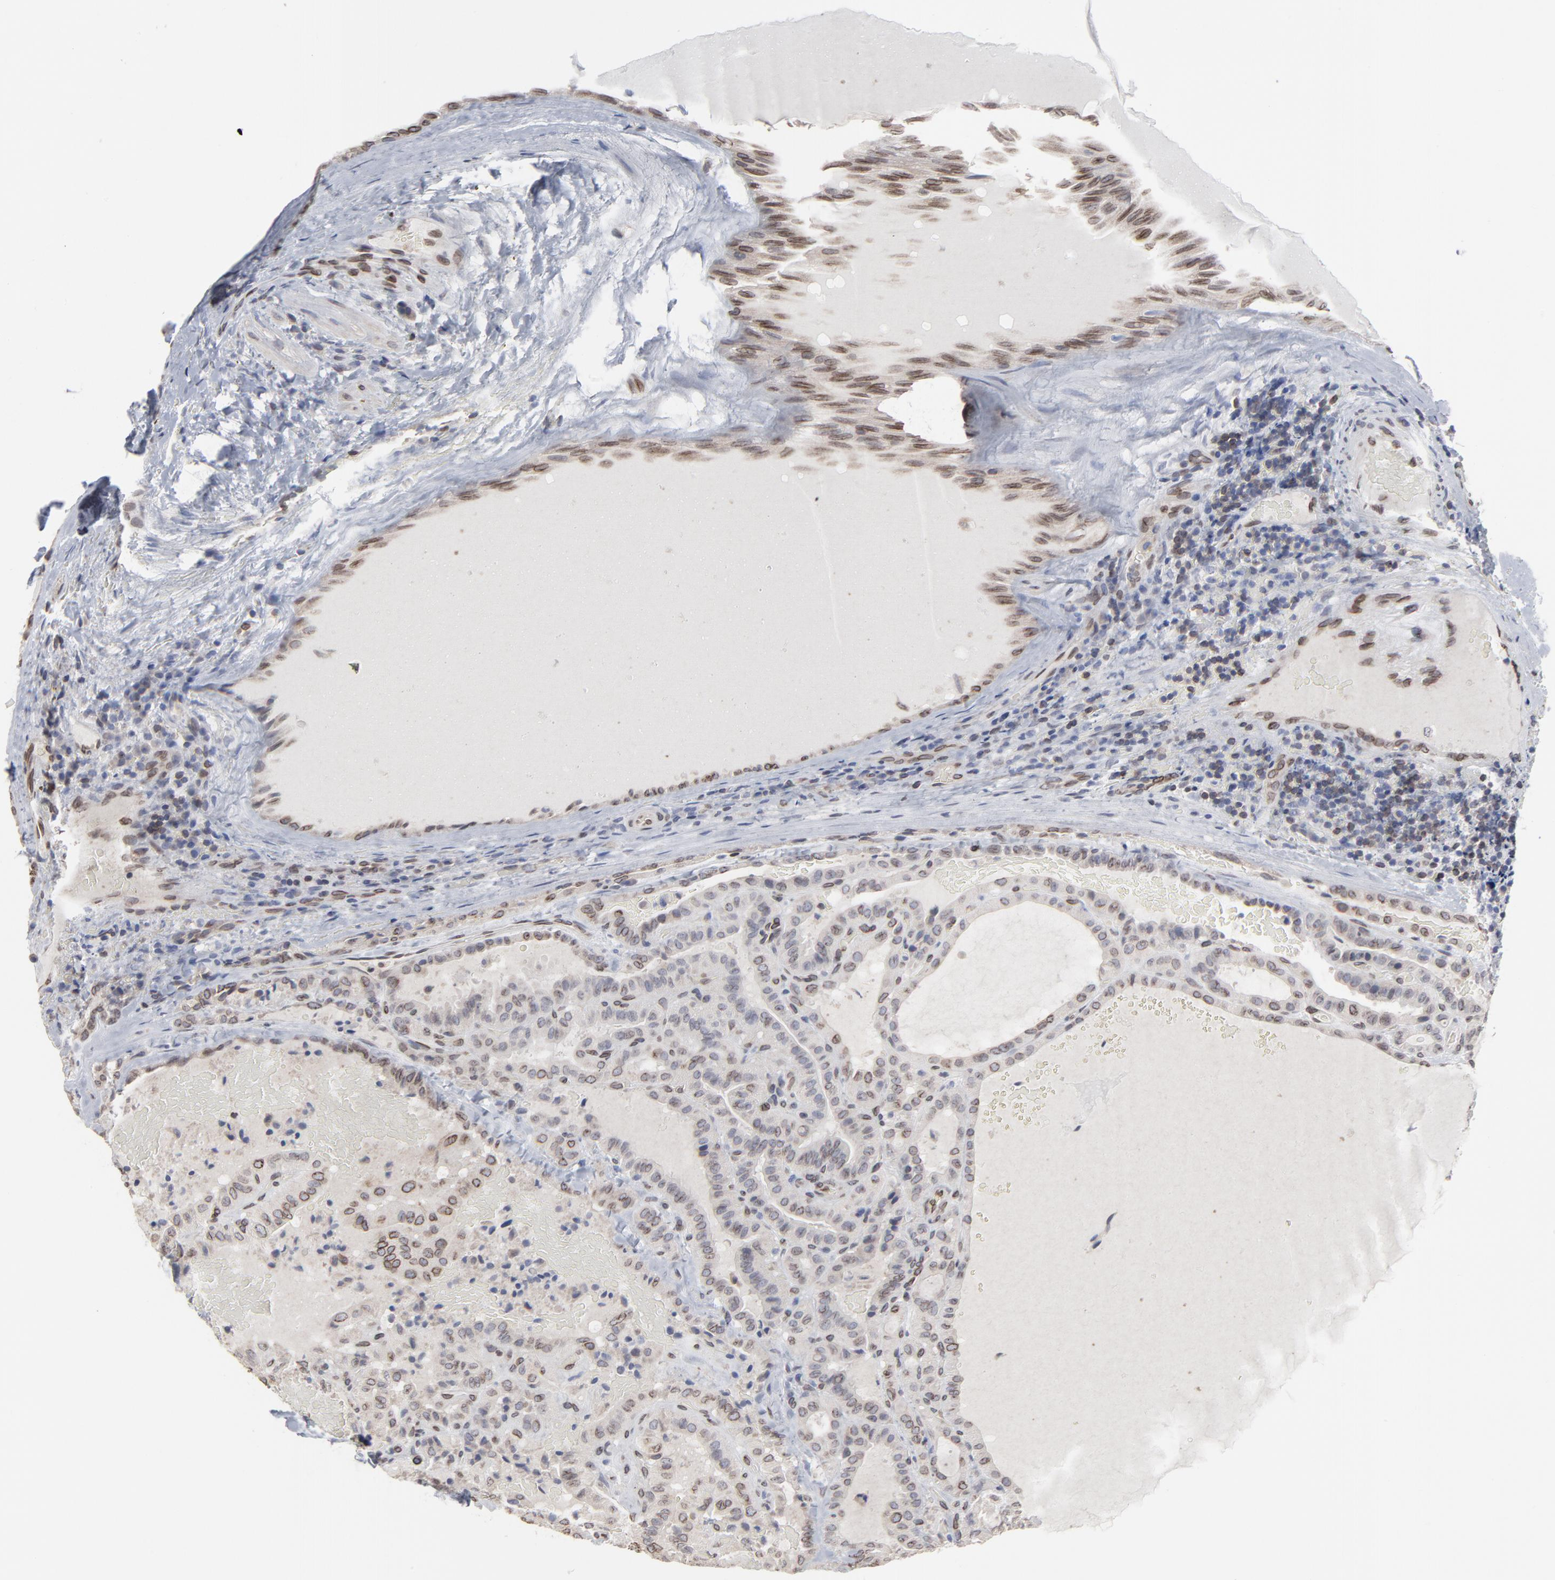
{"staining": {"intensity": "moderate", "quantity": "25%-75%", "location": "cytoplasmic/membranous,nuclear"}, "tissue": "thyroid cancer", "cell_type": "Tumor cells", "image_type": "cancer", "snomed": [{"axis": "morphology", "description": "Papillary adenocarcinoma, NOS"}, {"axis": "topography", "description": "Thyroid gland"}], "caption": "There is medium levels of moderate cytoplasmic/membranous and nuclear staining in tumor cells of thyroid papillary adenocarcinoma, as demonstrated by immunohistochemical staining (brown color).", "gene": "SYNE2", "patient": {"sex": "male", "age": 77}}